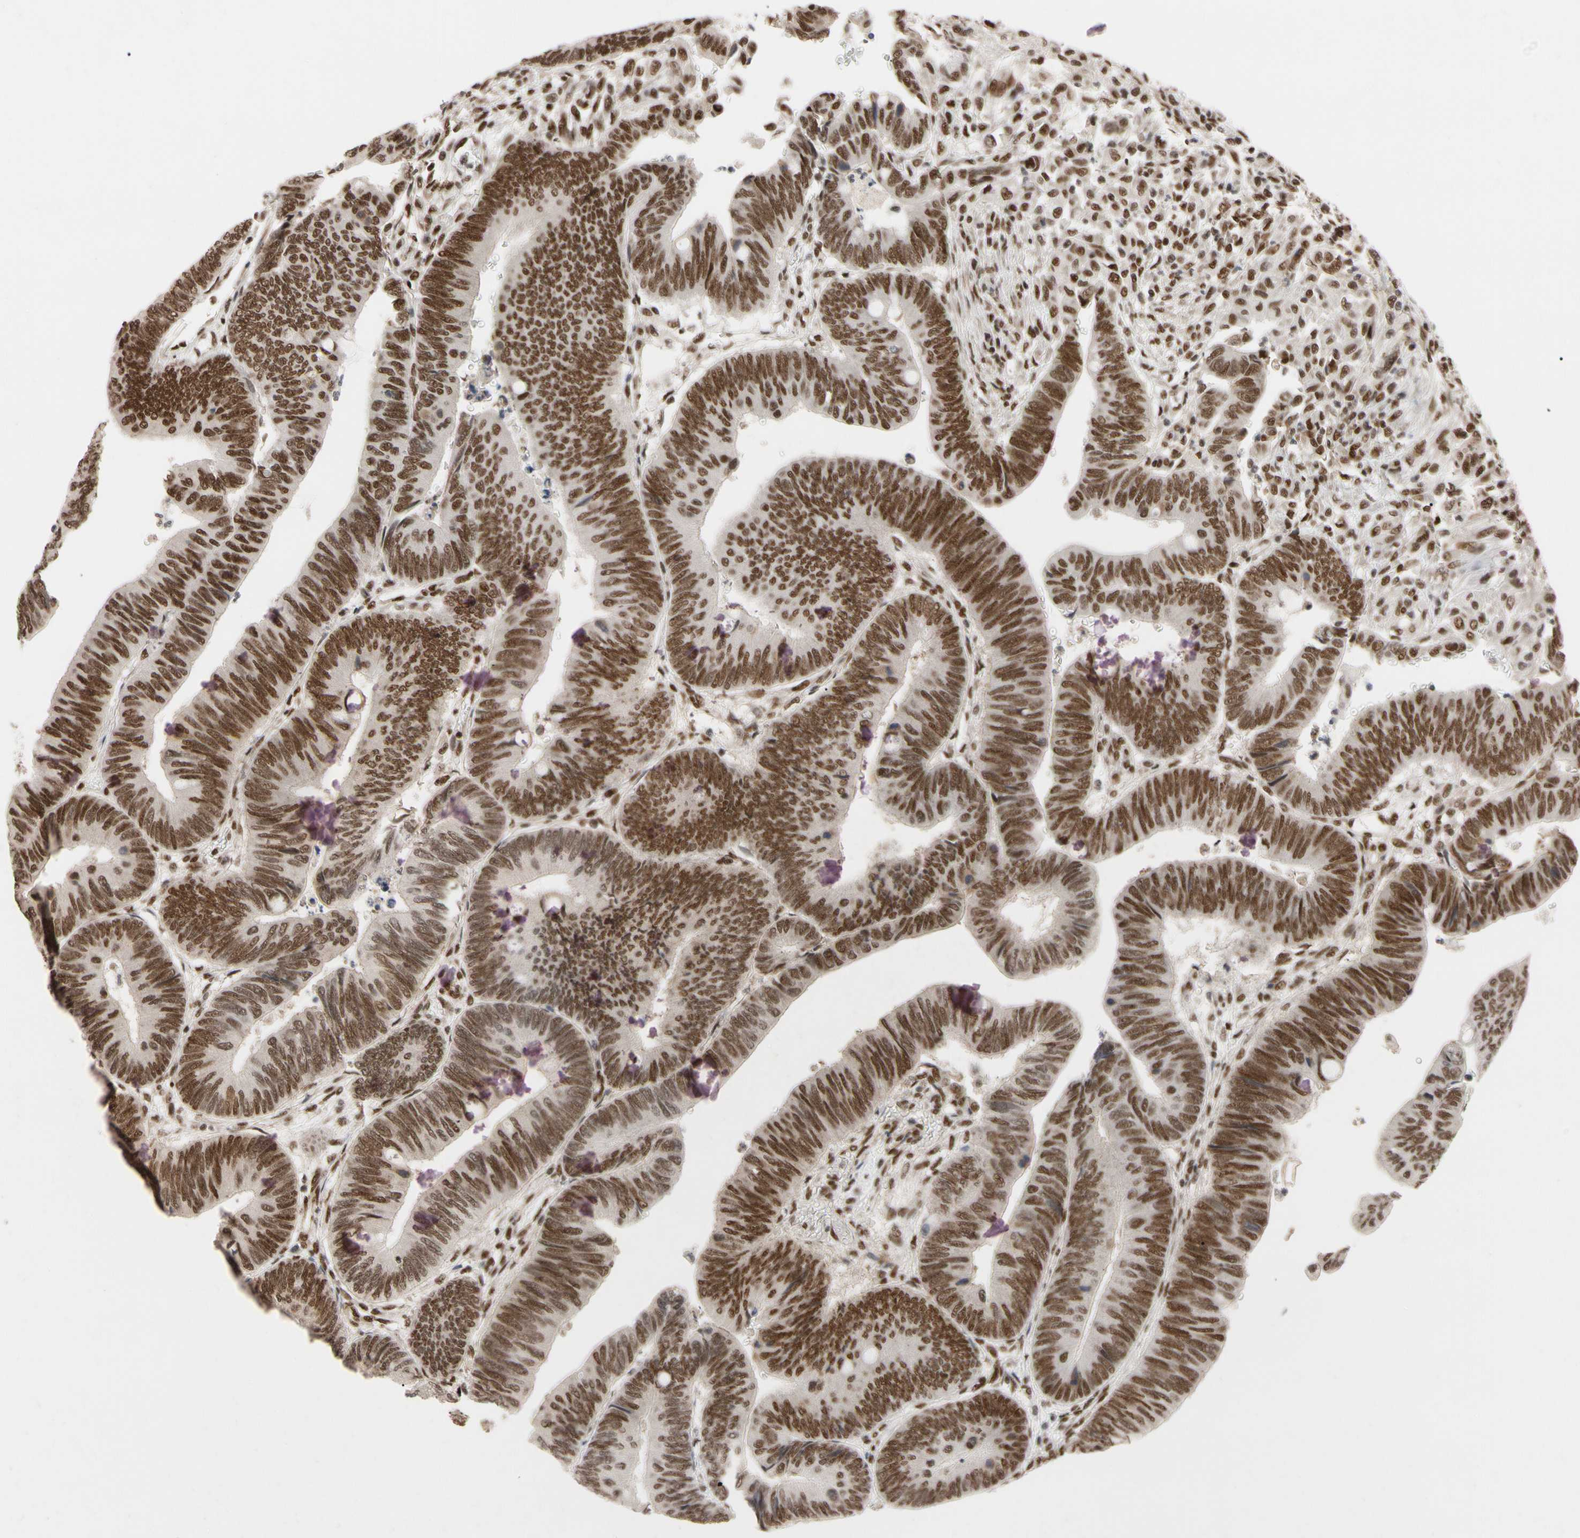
{"staining": {"intensity": "moderate", "quantity": ">75%", "location": "nuclear"}, "tissue": "colorectal cancer", "cell_type": "Tumor cells", "image_type": "cancer", "snomed": [{"axis": "morphology", "description": "Normal tissue, NOS"}, {"axis": "morphology", "description": "Adenocarcinoma, NOS"}, {"axis": "topography", "description": "Rectum"}, {"axis": "topography", "description": "Peripheral nerve tissue"}], "caption": "Adenocarcinoma (colorectal) tissue demonstrates moderate nuclear staining in about >75% of tumor cells, visualized by immunohistochemistry.", "gene": "FAM98B", "patient": {"sex": "male", "age": 92}}